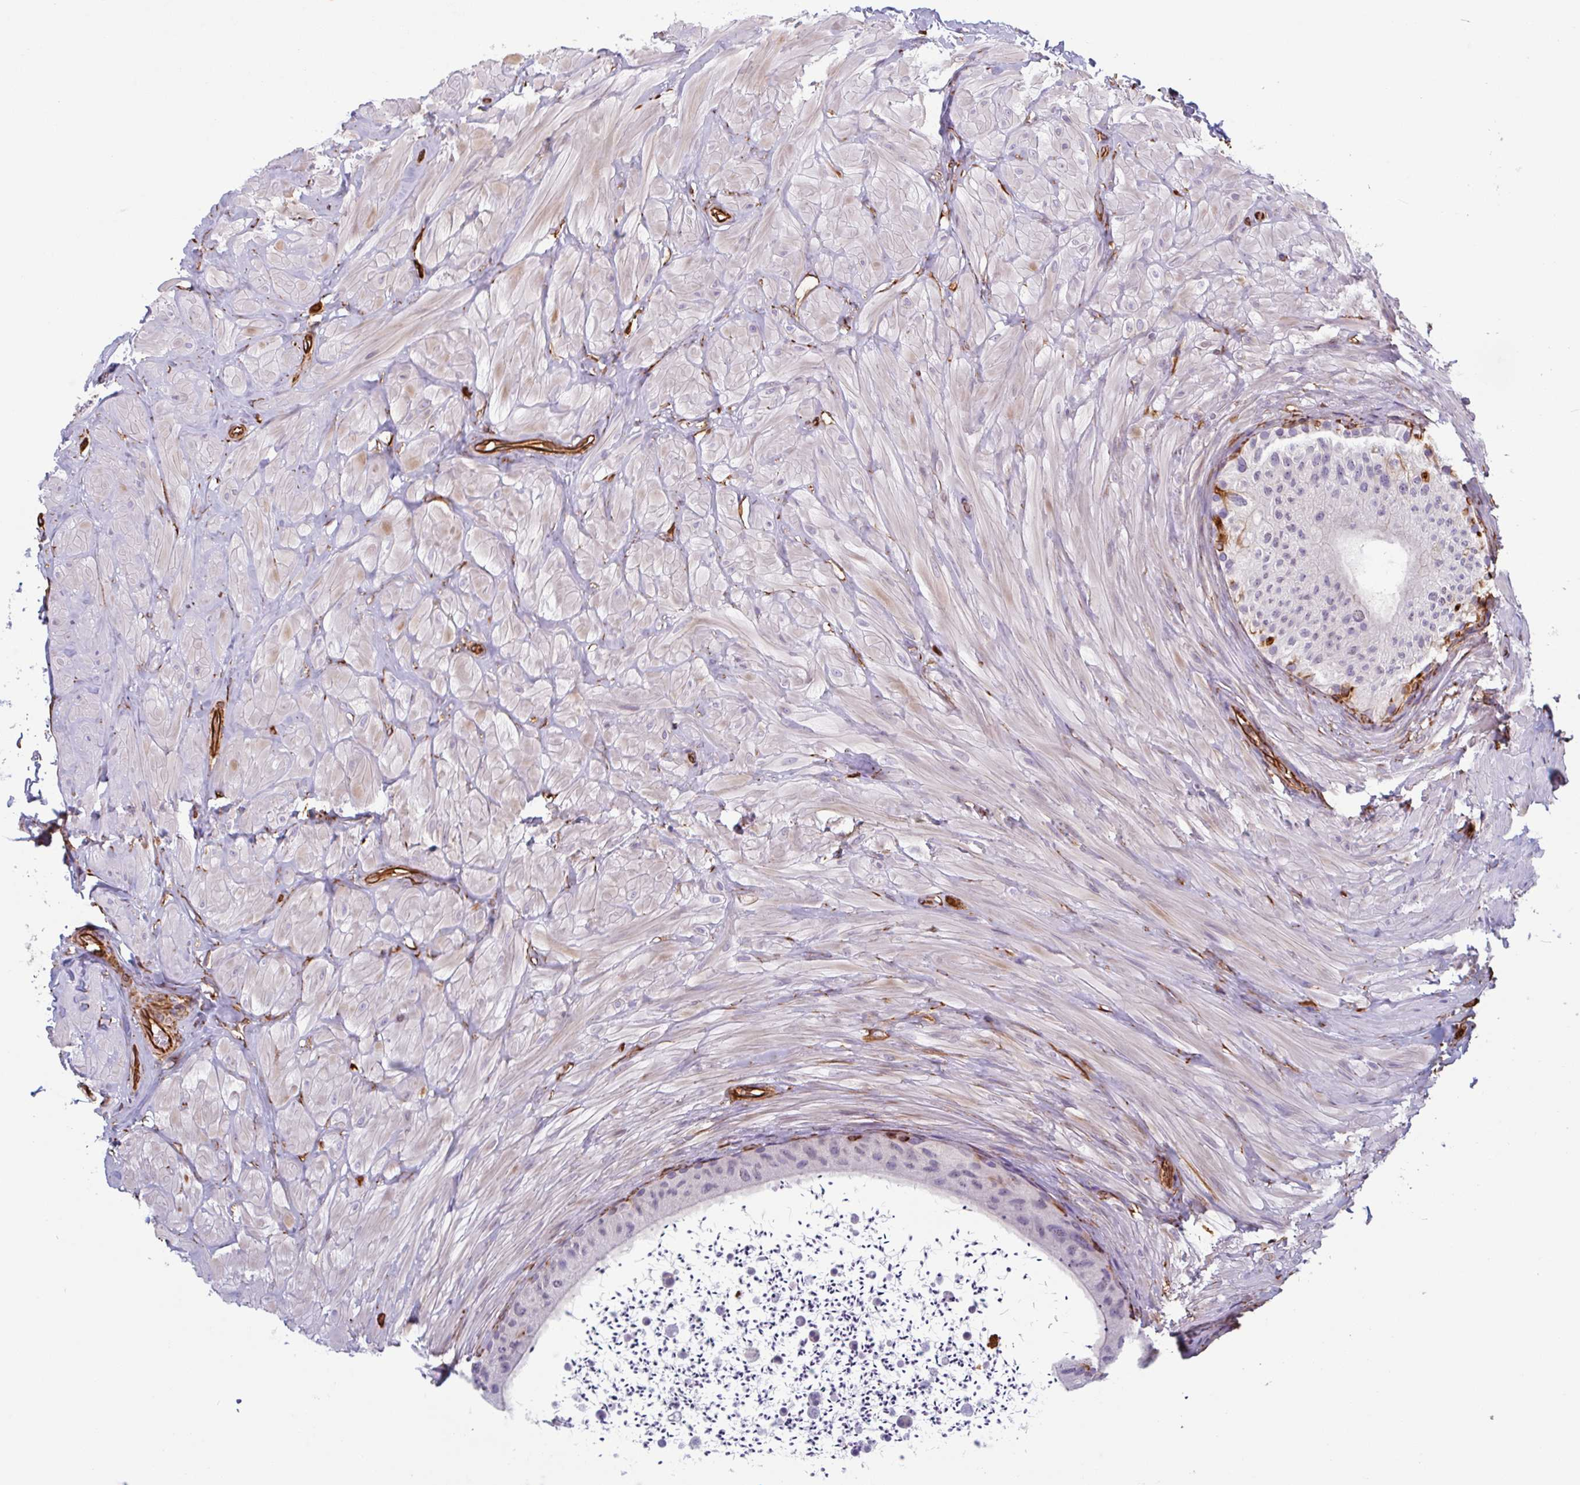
{"staining": {"intensity": "strong", "quantity": "<25%", "location": "cytoplasmic/membranous"}, "tissue": "epididymis", "cell_type": "Glandular cells", "image_type": "normal", "snomed": [{"axis": "morphology", "description": "Normal tissue, NOS"}, {"axis": "topography", "description": "Epididymis"}, {"axis": "topography", "description": "Peripheral nerve tissue"}], "caption": "This histopathology image displays benign epididymis stained with IHC to label a protein in brown. The cytoplasmic/membranous of glandular cells show strong positivity for the protein. Nuclei are counter-stained blue.", "gene": "PPFIA1", "patient": {"sex": "male", "age": 32}}